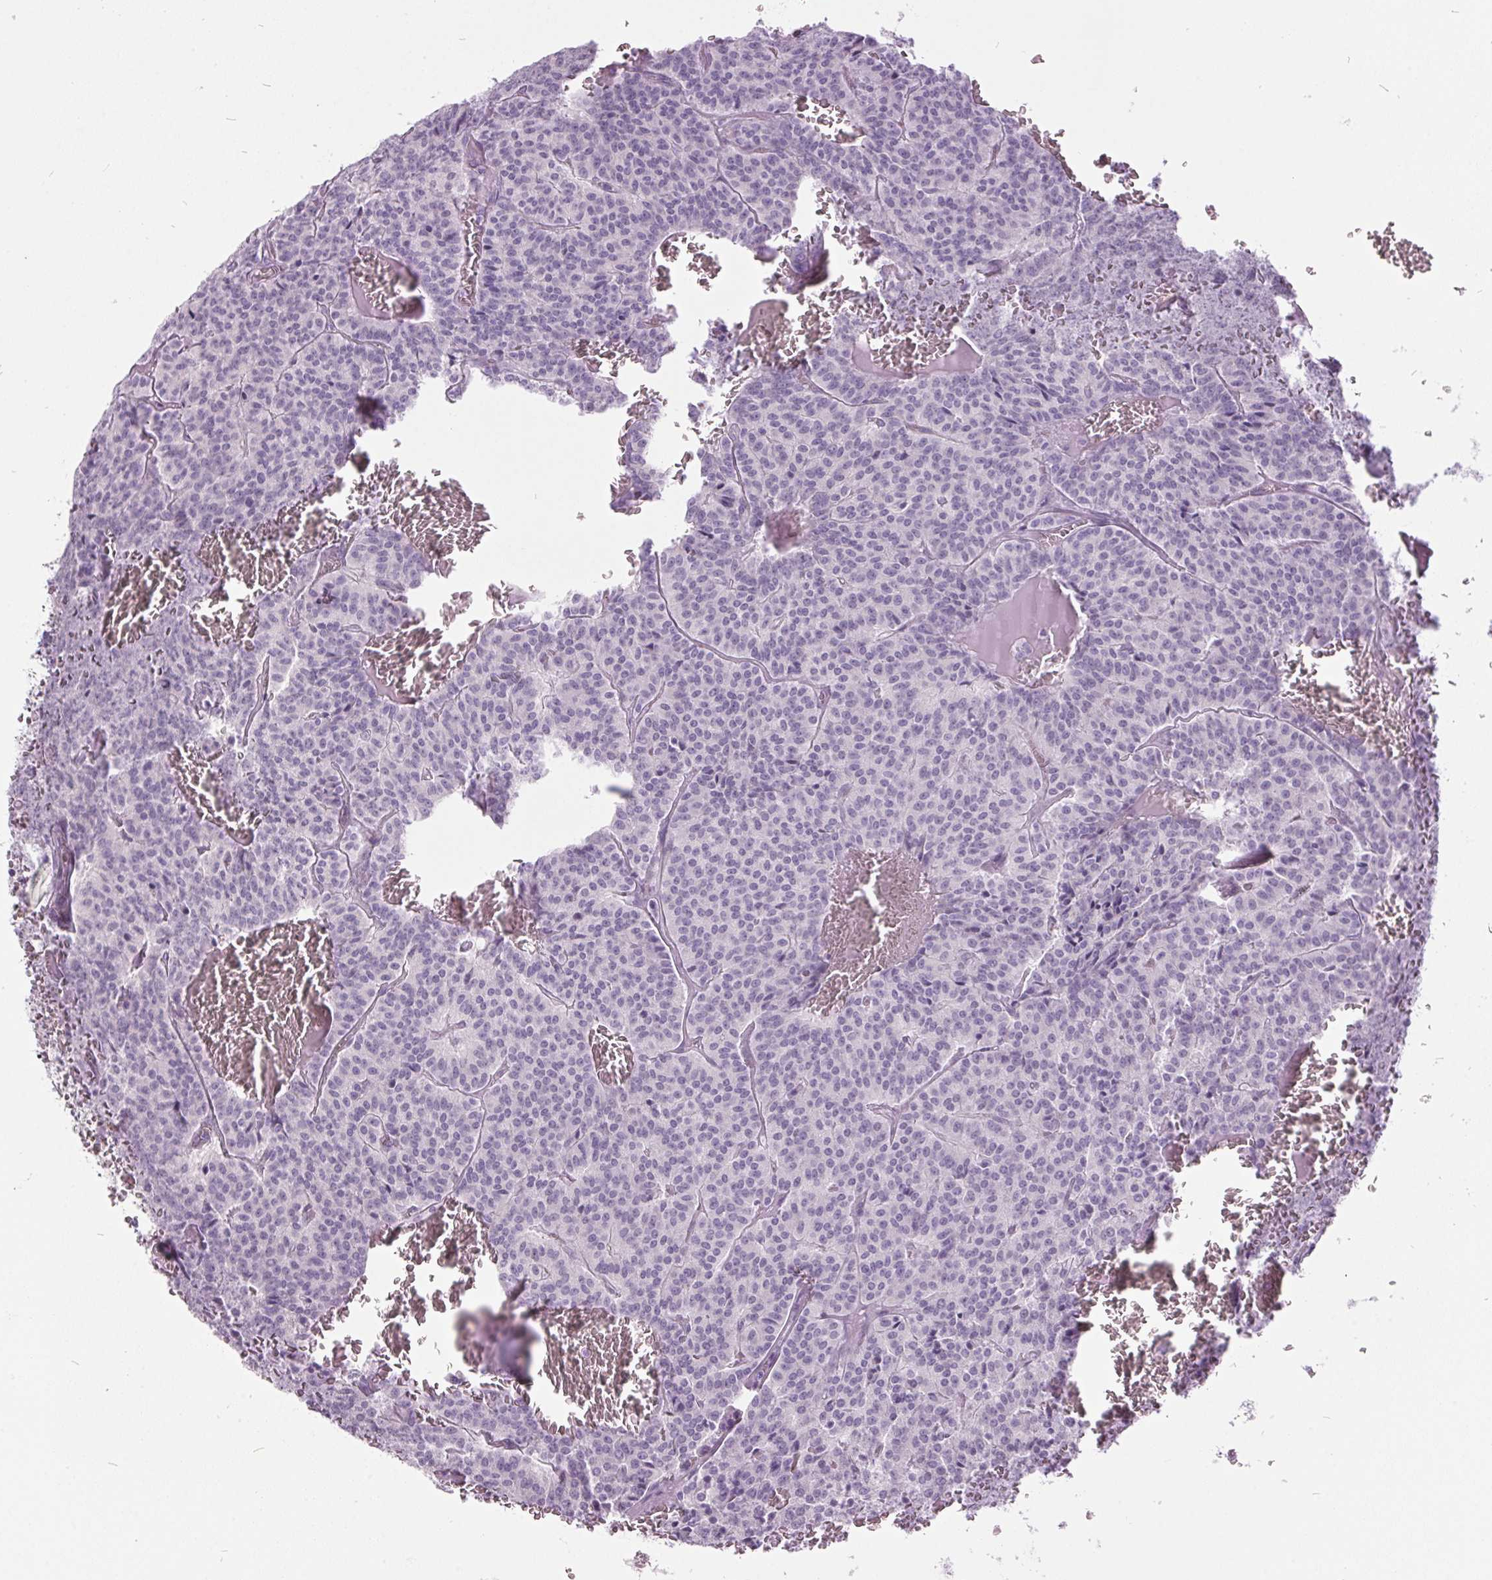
{"staining": {"intensity": "negative", "quantity": "none", "location": "none"}, "tissue": "carcinoid", "cell_type": "Tumor cells", "image_type": "cancer", "snomed": [{"axis": "morphology", "description": "Carcinoid, malignant, NOS"}, {"axis": "topography", "description": "Lung"}], "caption": "Immunohistochemistry of human carcinoid displays no staining in tumor cells. (Stains: DAB immunohistochemistry with hematoxylin counter stain, Microscopy: brightfield microscopy at high magnification).", "gene": "ODAD2", "patient": {"sex": "male", "age": 70}}